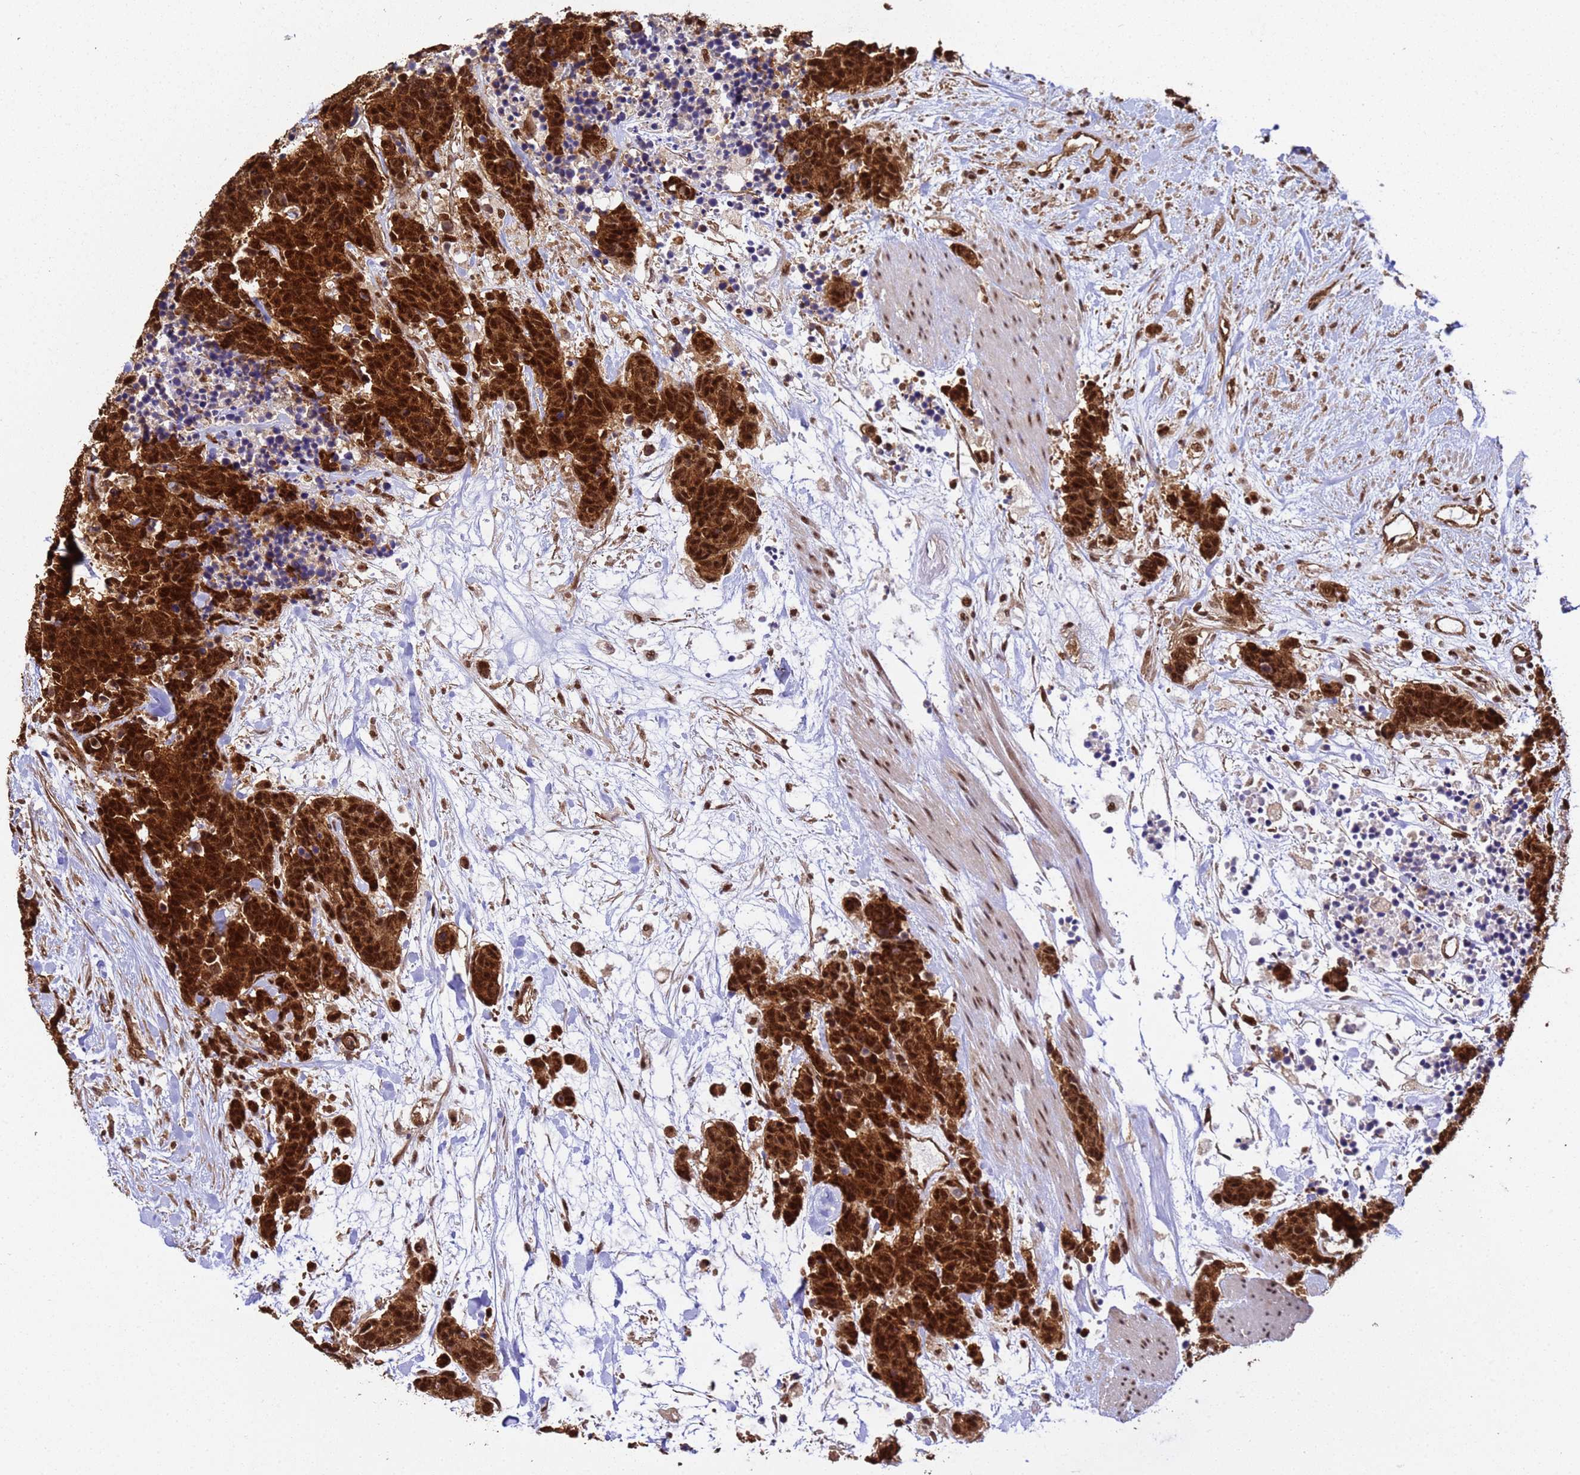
{"staining": {"intensity": "strong", "quantity": ">75%", "location": "cytoplasmic/membranous,nuclear"}, "tissue": "carcinoid", "cell_type": "Tumor cells", "image_type": "cancer", "snomed": [{"axis": "morphology", "description": "Carcinoma, NOS"}, {"axis": "morphology", "description": "Carcinoid, malignant, NOS"}, {"axis": "topography", "description": "Prostate"}], "caption": "Carcinoid (malignant) stained with IHC reveals strong cytoplasmic/membranous and nuclear expression in about >75% of tumor cells.", "gene": "SYF2", "patient": {"sex": "male", "age": 57}}